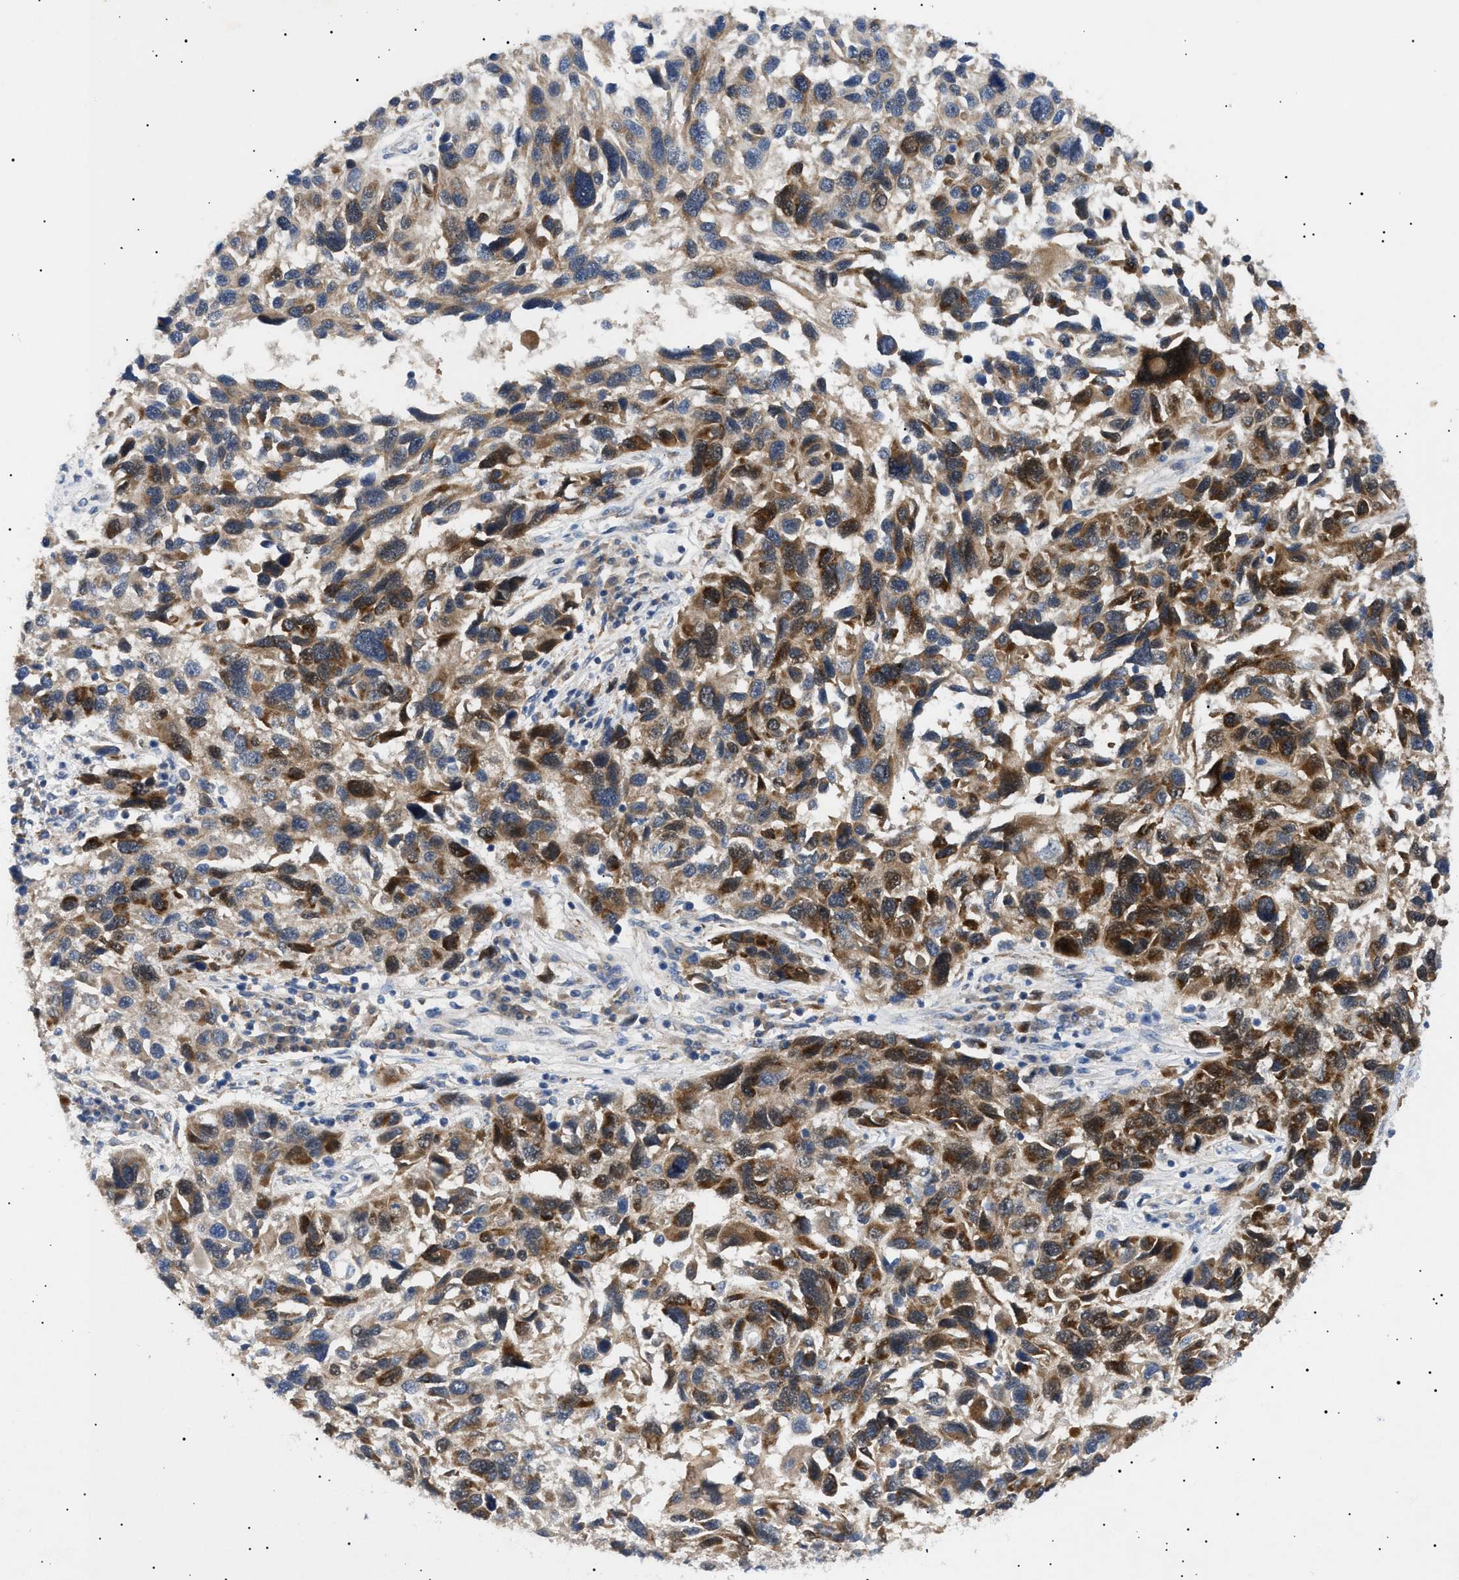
{"staining": {"intensity": "moderate", "quantity": ">75%", "location": "cytoplasmic/membranous"}, "tissue": "melanoma", "cell_type": "Tumor cells", "image_type": "cancer", "snomed": [{"axis": "morphology", "description": "Malignant melanoma, NOS"}, {"axis": "topography", "description": "Skin"}], "caption": "The photomicrograph reveals staining of melanoma, revealing moderate cytoplasmic/membranous protein positivity (brown color) within tumor cells. The staining was performed using DAB (3,3'-diaminobenzidine) to visualize the protein expression in brown, while the nuclei were stained in blue with hematoxylin (Magnification: 20x).", "gene": "SIRT5", "patient": {"sex": "male", "age": 53}}